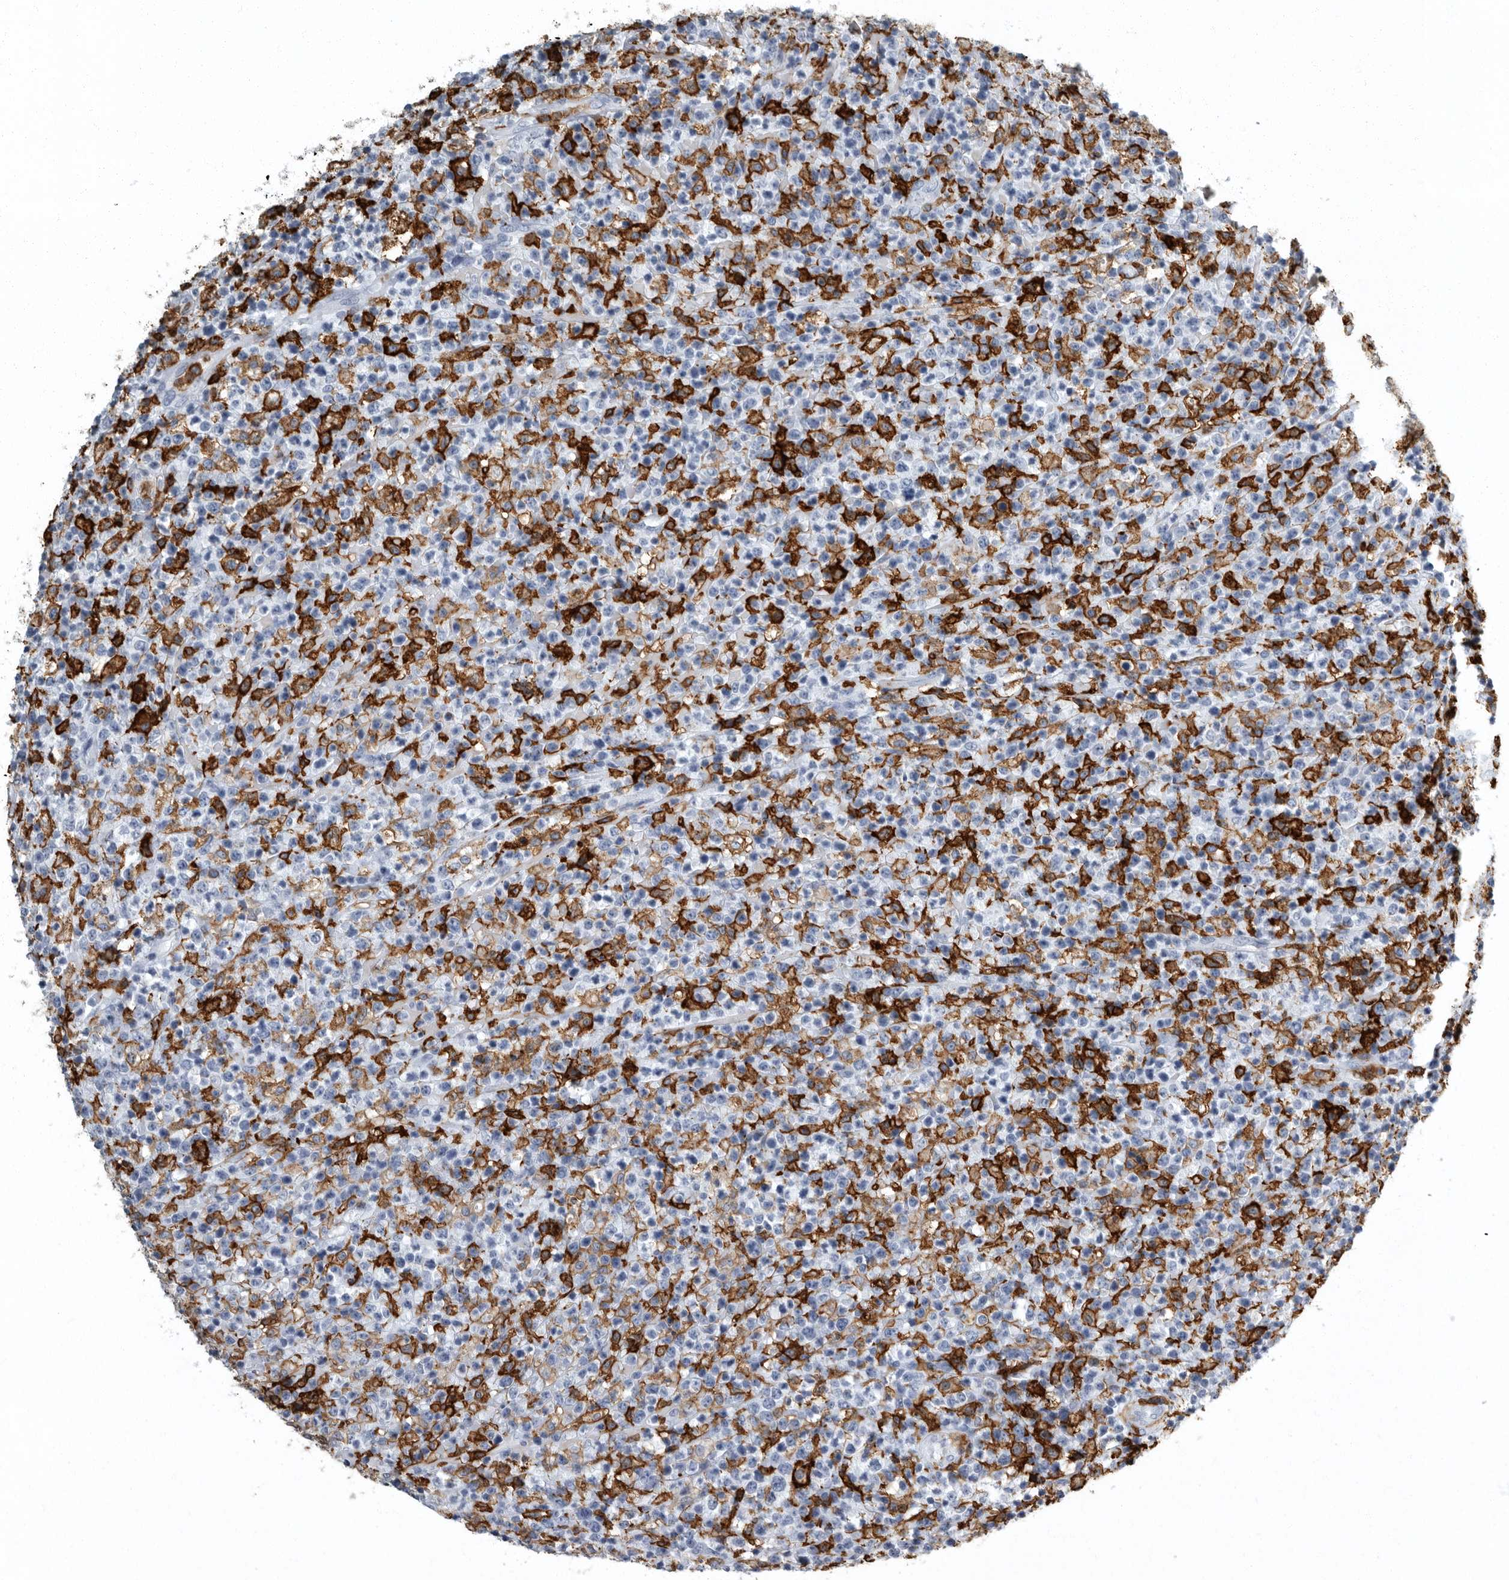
{"staining": {"intensity": "negative", "quantity": "none", "location": "none"}, "tissue": "lymphoma", "cell_type": "Tumor cells", "image_type": "cancer", "snomed": [{"axis": "morphology", "description": "Malignant lymphoma, non-Hodgkin's type, High grade"}, {"axis": "topography", "description": "Colon"}], "caption": "The immunohistochemistry histopathology image has no significant staining in tumor cells of lymphoma tissue. The staining is performed using DAB brown chromogen with nuclei counter-stained in using hematoxylin.", "gene": "FCER1G", "patient": {"sex": "female", "age": 53}}